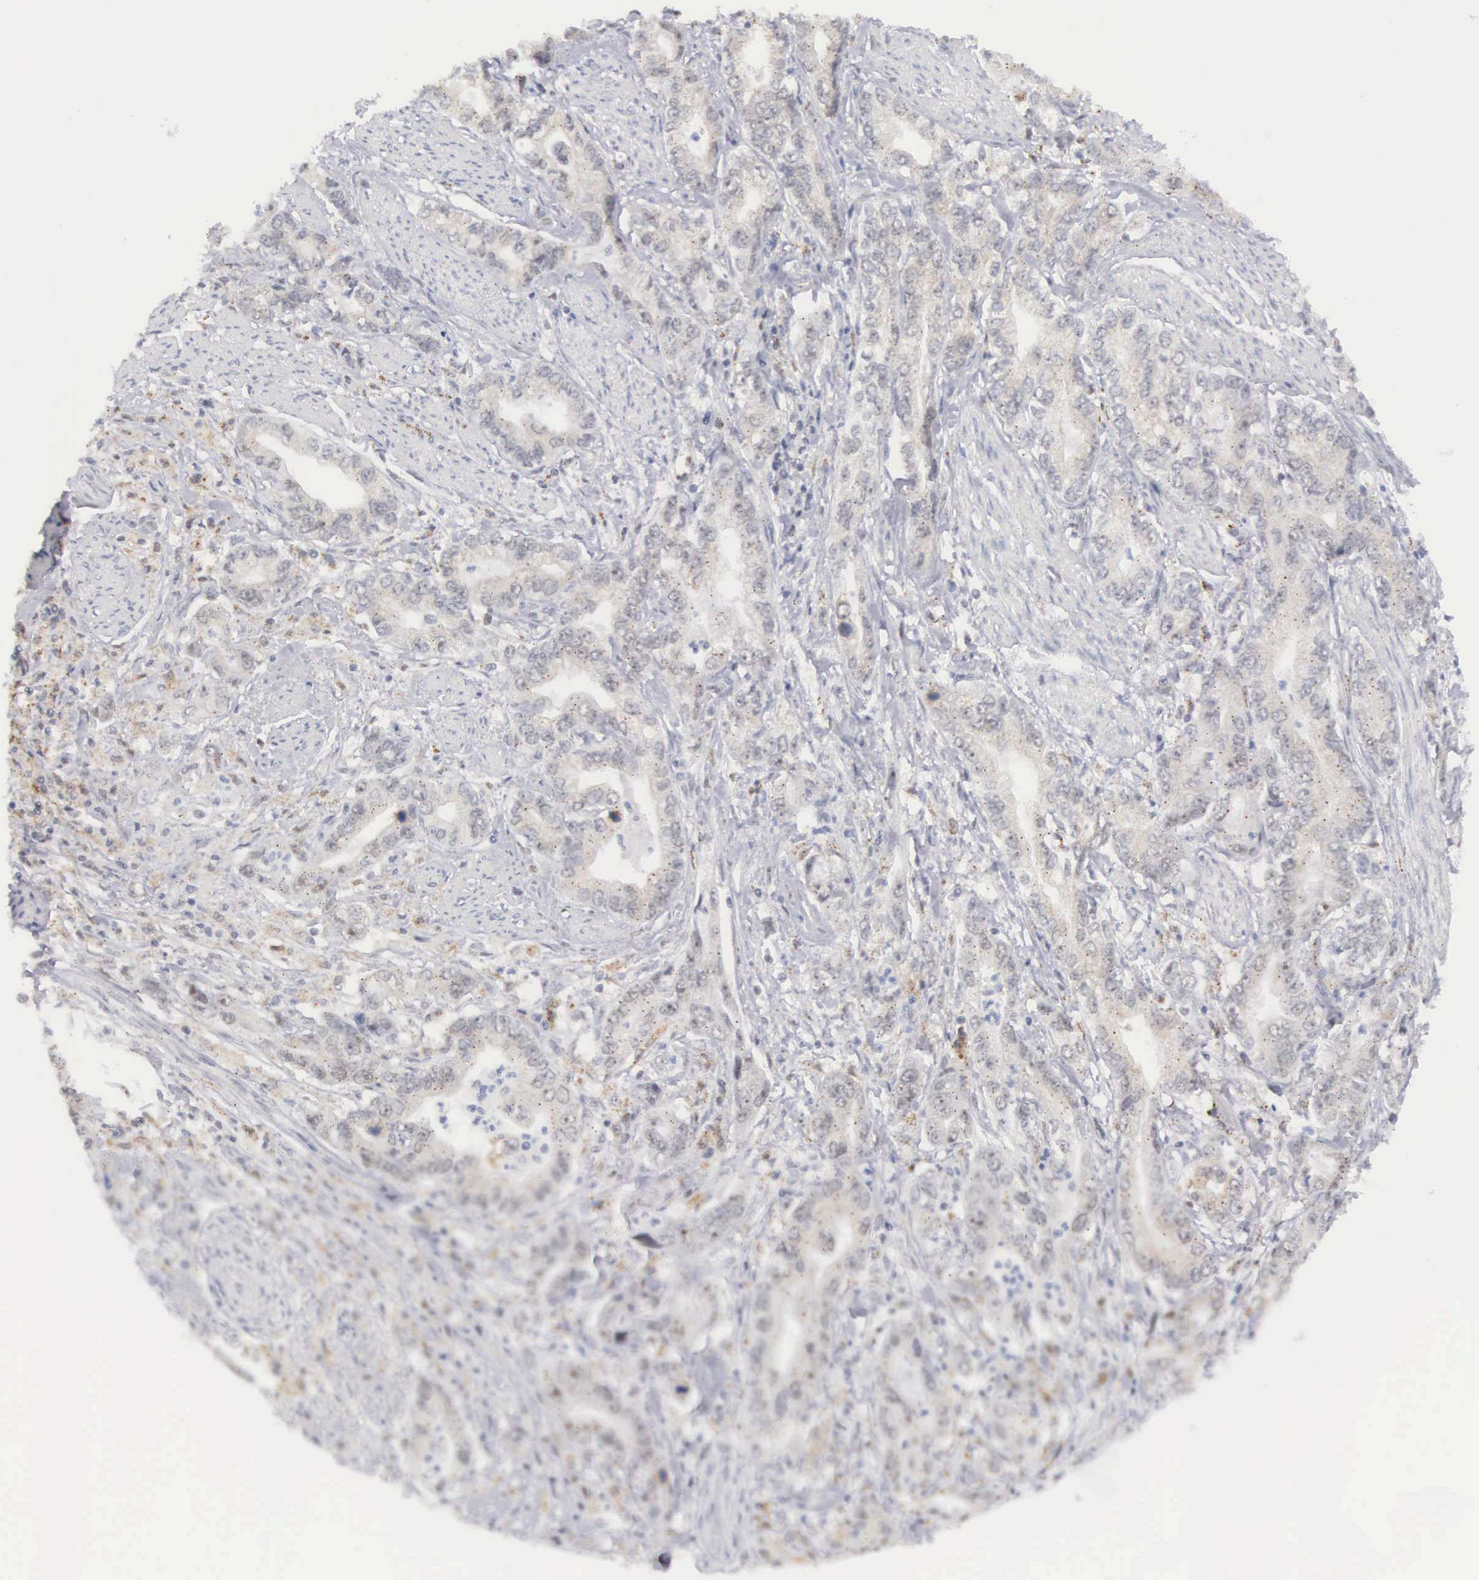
{"staining": {"intensity": "negative", "quantity": "none", "location": "none"}, "tissue": "stomach cancer", "cell_type": "Tumor cells", "image_type": "cancer", "snomed": [{"axis": "morphology", "description": "Adenocarcinoma, NOS"}, {"axis": "topography", "description": "Pancreas"}, {"axis": "topography", "description": "Stomach, upper"}], "caption": "This is an immunohistochemistry (IHC) photomicrograph of stomach cancer. There is no positivity in tumor cells.", "gene": "MNAT1", "patient": {"sex": "male", "age": 77}}